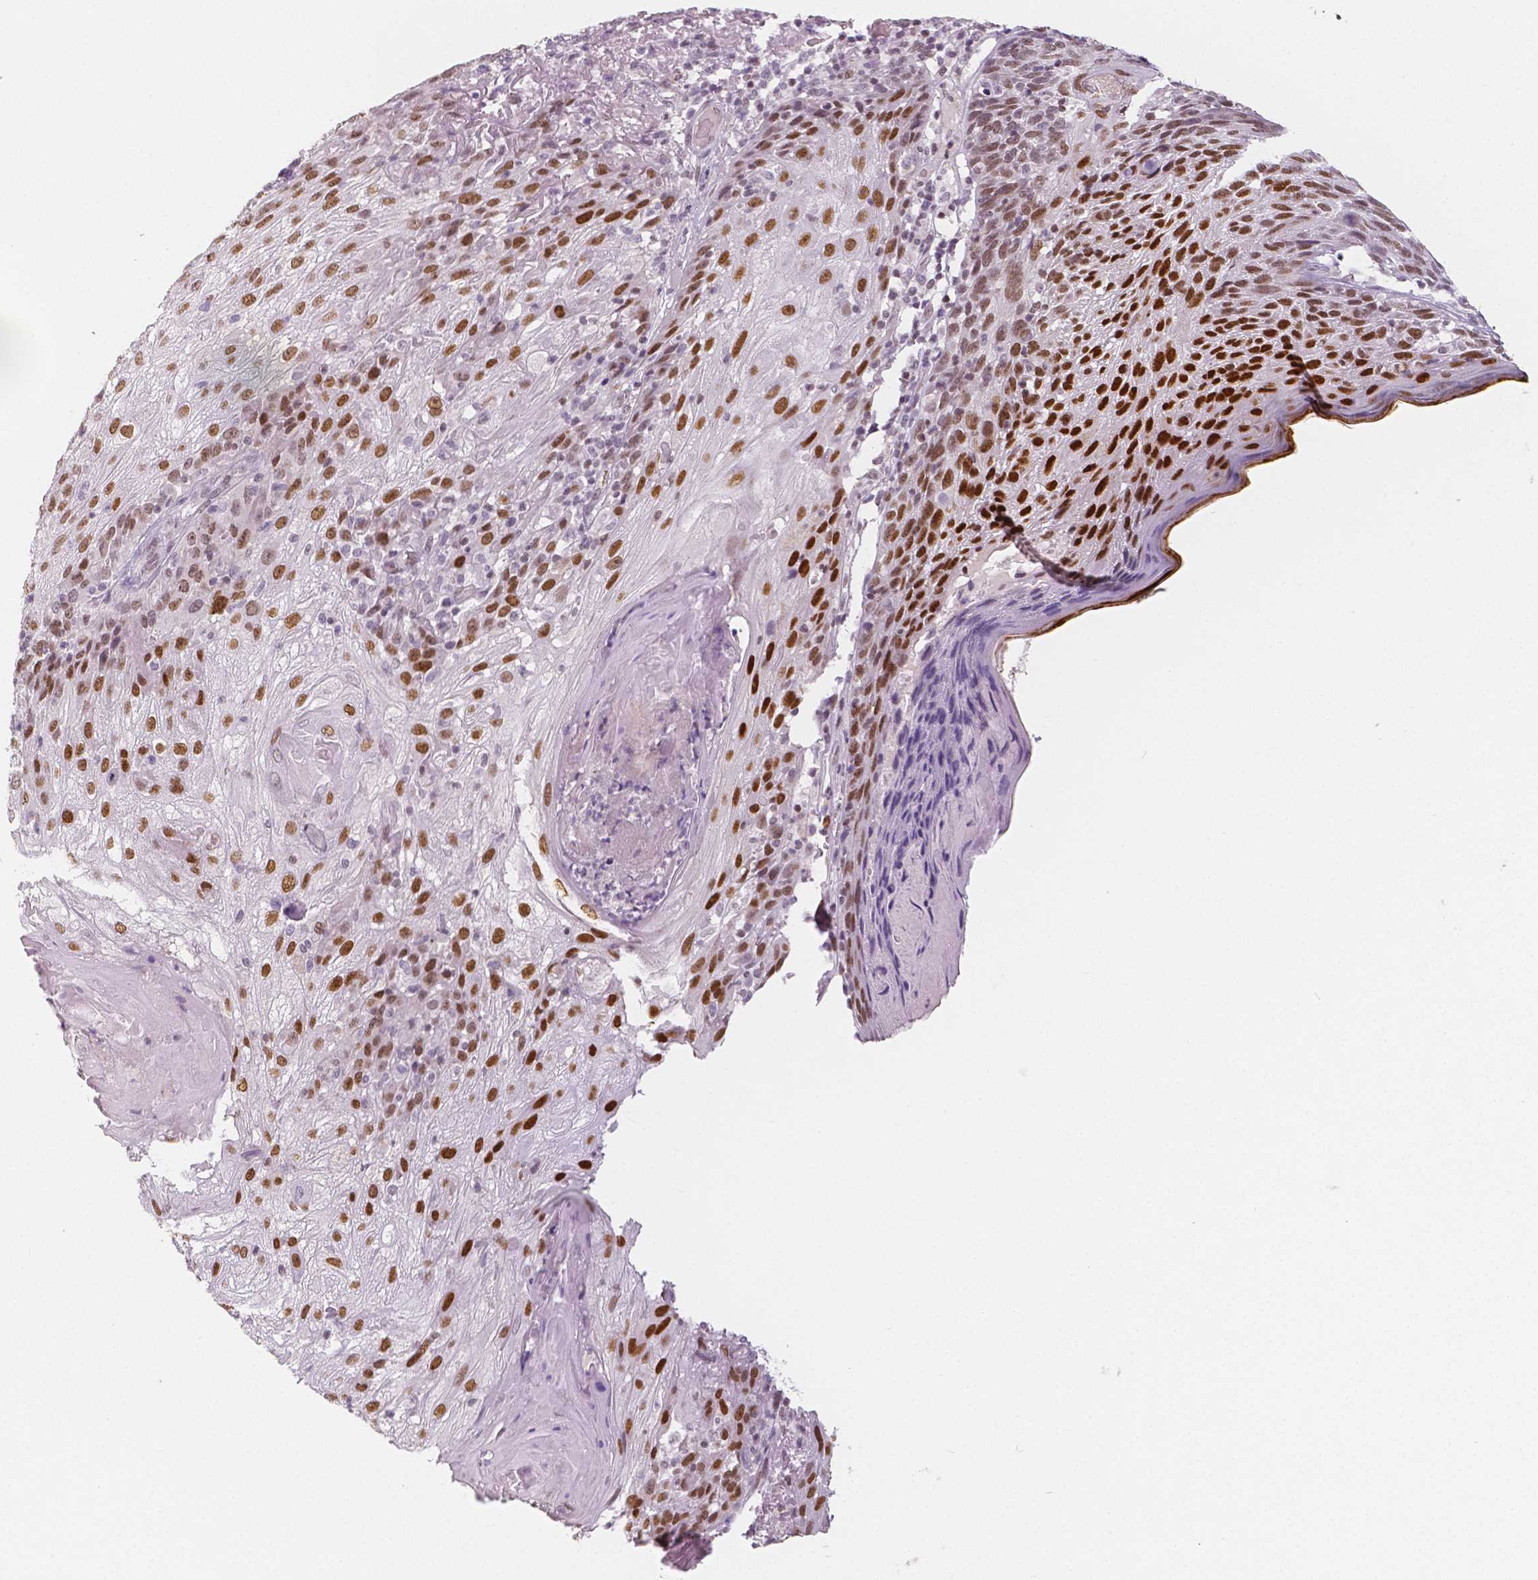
{"staining": {"intensity": "strong", "quantity": "25%-75%", "location": "nuclear"}, "tissue": "skin cancer", "cell_type": "Tumor cells", "image_type": "cancer", "snomed": [{"axis": "morphology", "description": "Normal tissue, NOS"}, {"axis": "morphology", "description": "Squamous cell carcinoma, NOS"}, {"axis": "topography", "description": "Skin"}], "caption": "The photomicrograph demonstrates staining of skin squamous cell carcinoma, revealing strong nuclear protein staining (brown color) within tumor cells. Using DAB (3,3'-diaminobenzidine) (brown) and hematoxylin (blue) stains, captured at high magnification using brightfield microscopy.", "gene": "KDM5B", "patient": {"sex": "female", "age": 83}}